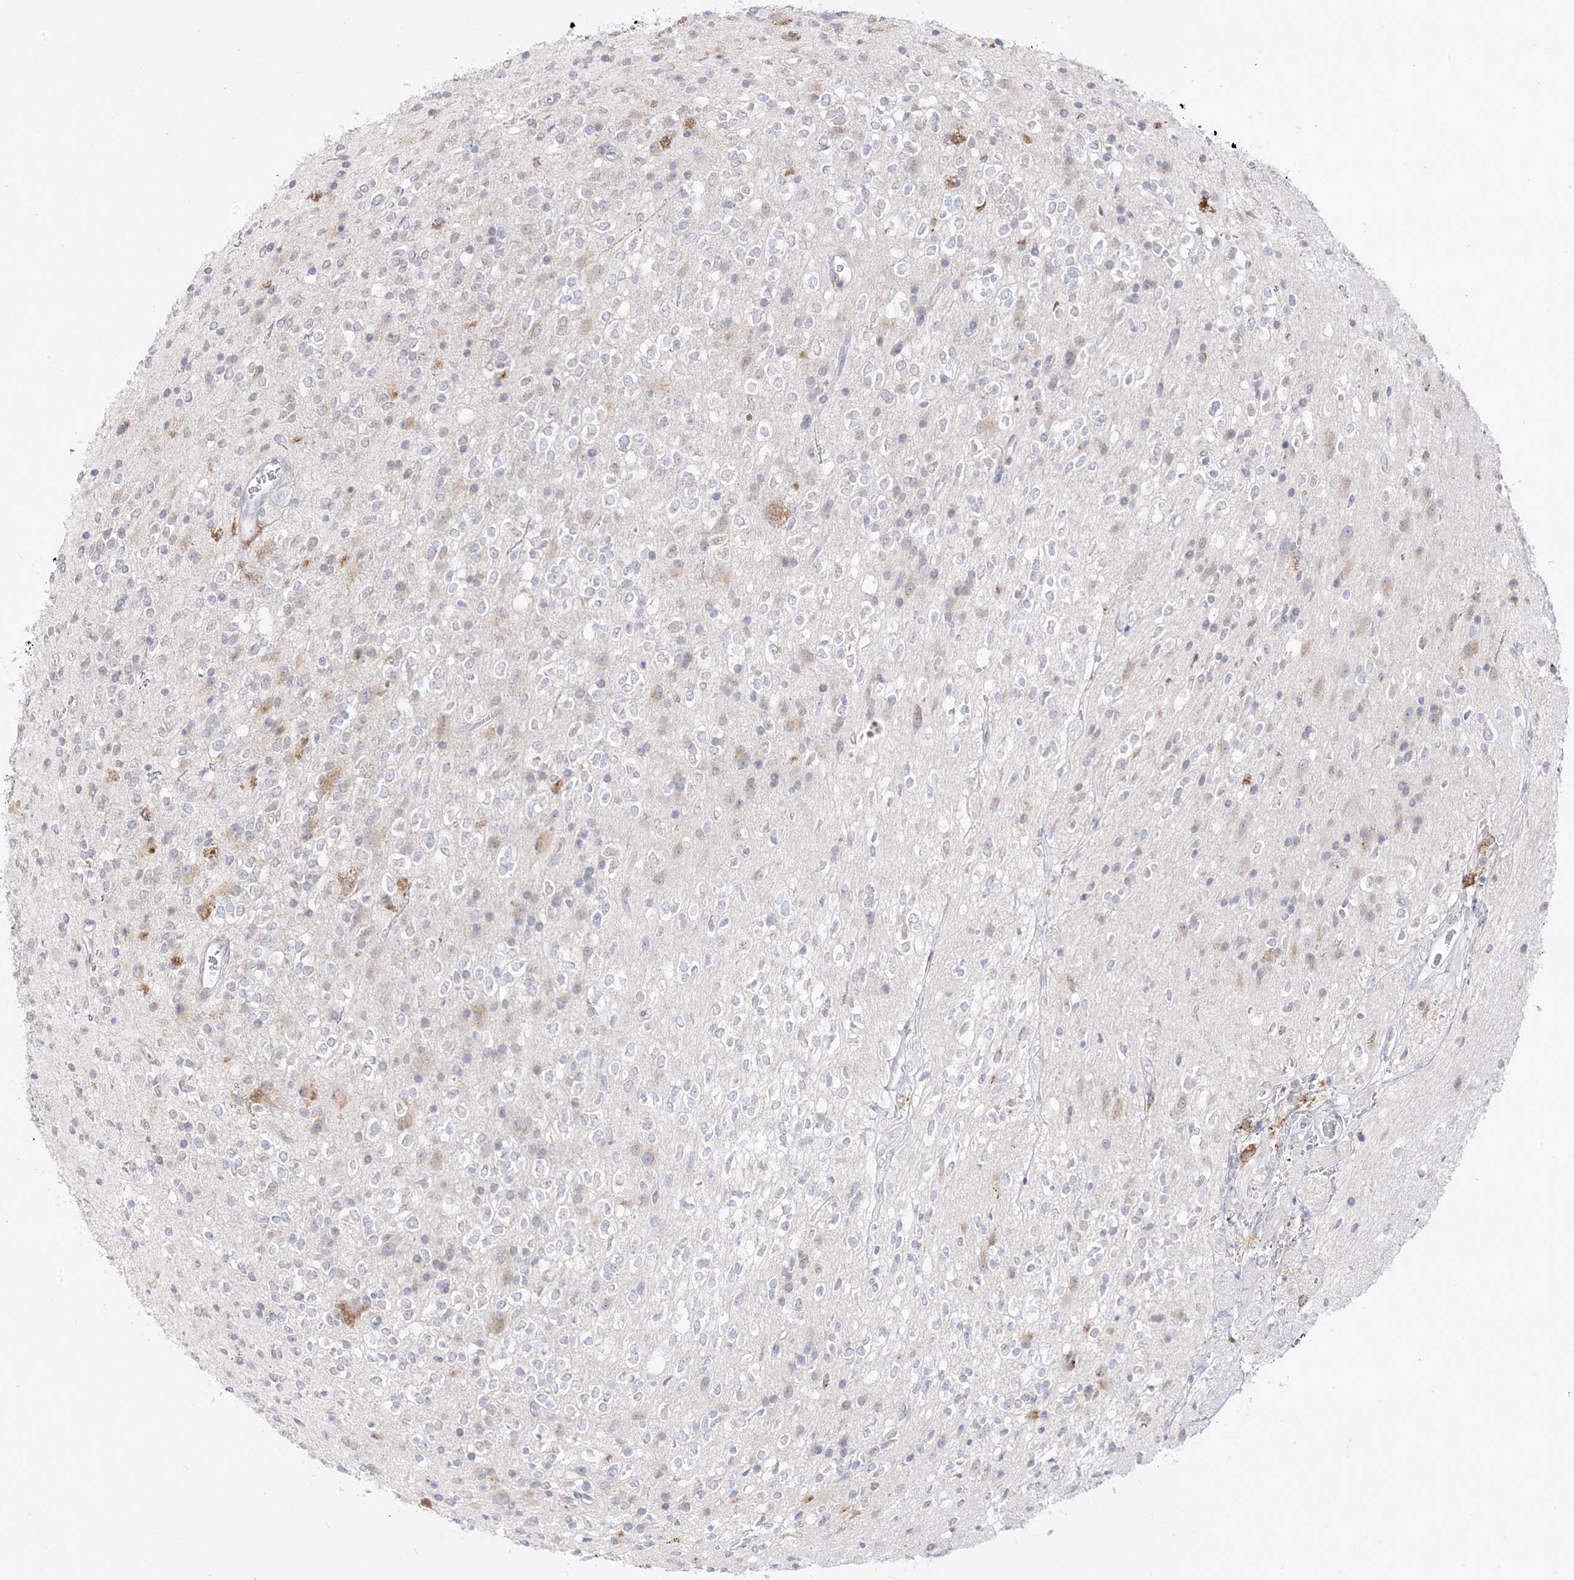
{"staining": {"intensity": "negative", "quantity": "none", "location": "none"}, "tissue": "glioma", "cell_type": "Tumor cells", "image_type": "cancer", "snomed": [{"axis": "morphology", "description": "Glioma, malignant, High grade"}, {"axis": "topography", "description": "Brain"}], "caption": "An immunohistochemistry photomicrograph of glioma is shown. There is no staining in tumor cells of glioma.", "gene": "C2CD2", "patient": {"sex": "male", "age": 34}}